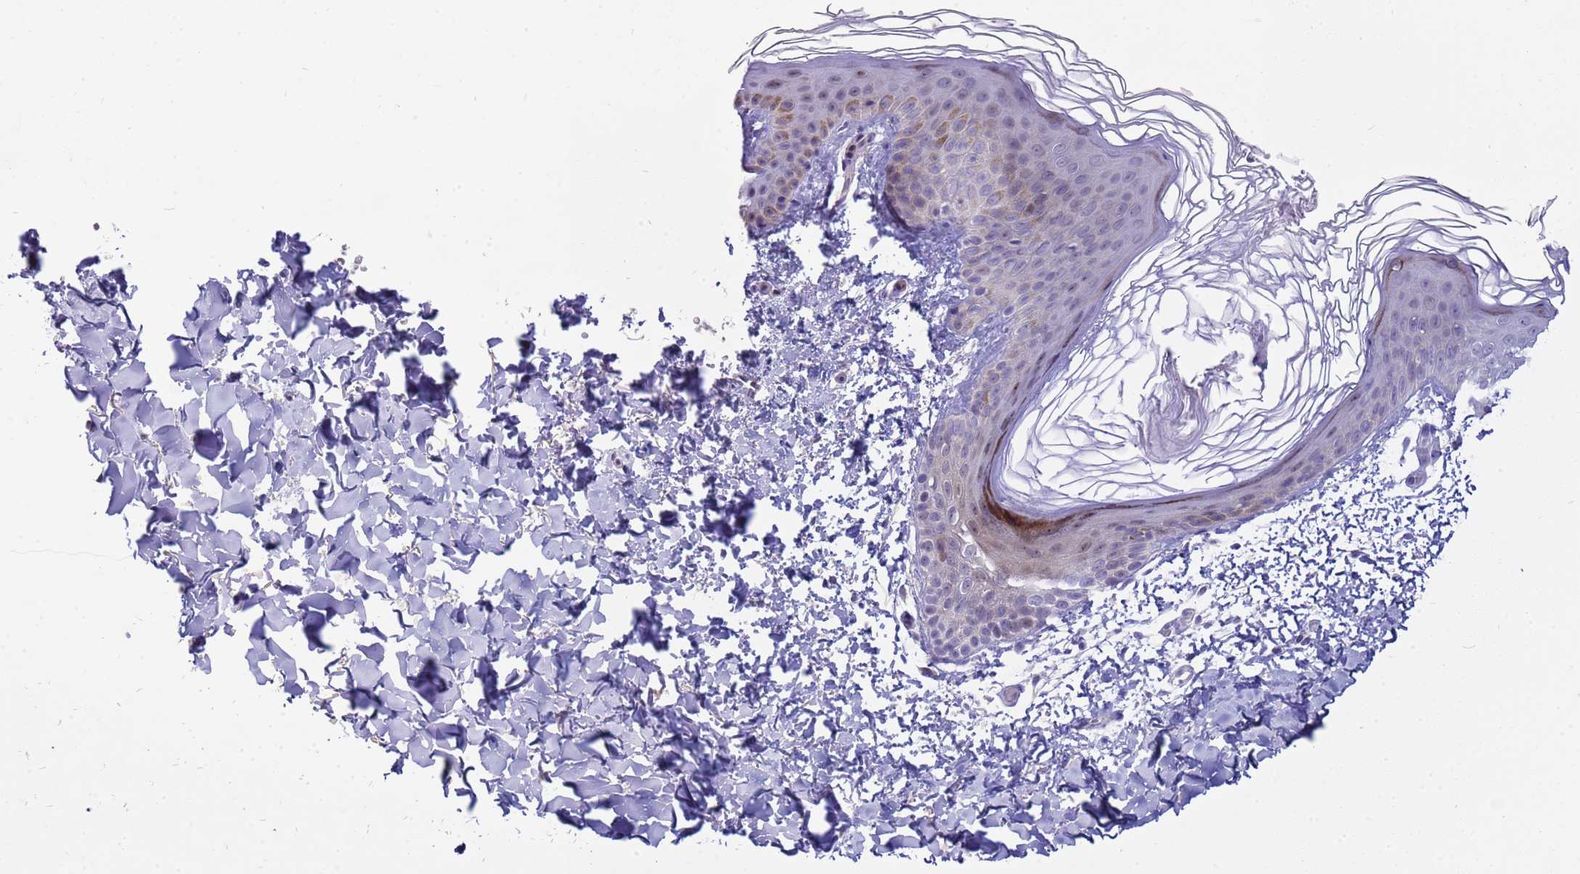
{"staining": {"intensity": "negative", "quantity": "none", "location": "none"}, "tissue": "skin", "cell_type": "Fibroblasts", "image_type": "normal", "snomed": [{"axis": "morphology", "description": "Normal tissue, NOS"}, {"axis": "topography", "description": "Skin"}], "caption": "DAB immunohistochemical staining of benign skin exhibits no significant expression in fibroblasts. (DAB (3,3'-diaminobenzidine) IHC, high magnification).", "gene": "LRATD1", "patient": {"sex": "female", "age": 58}}